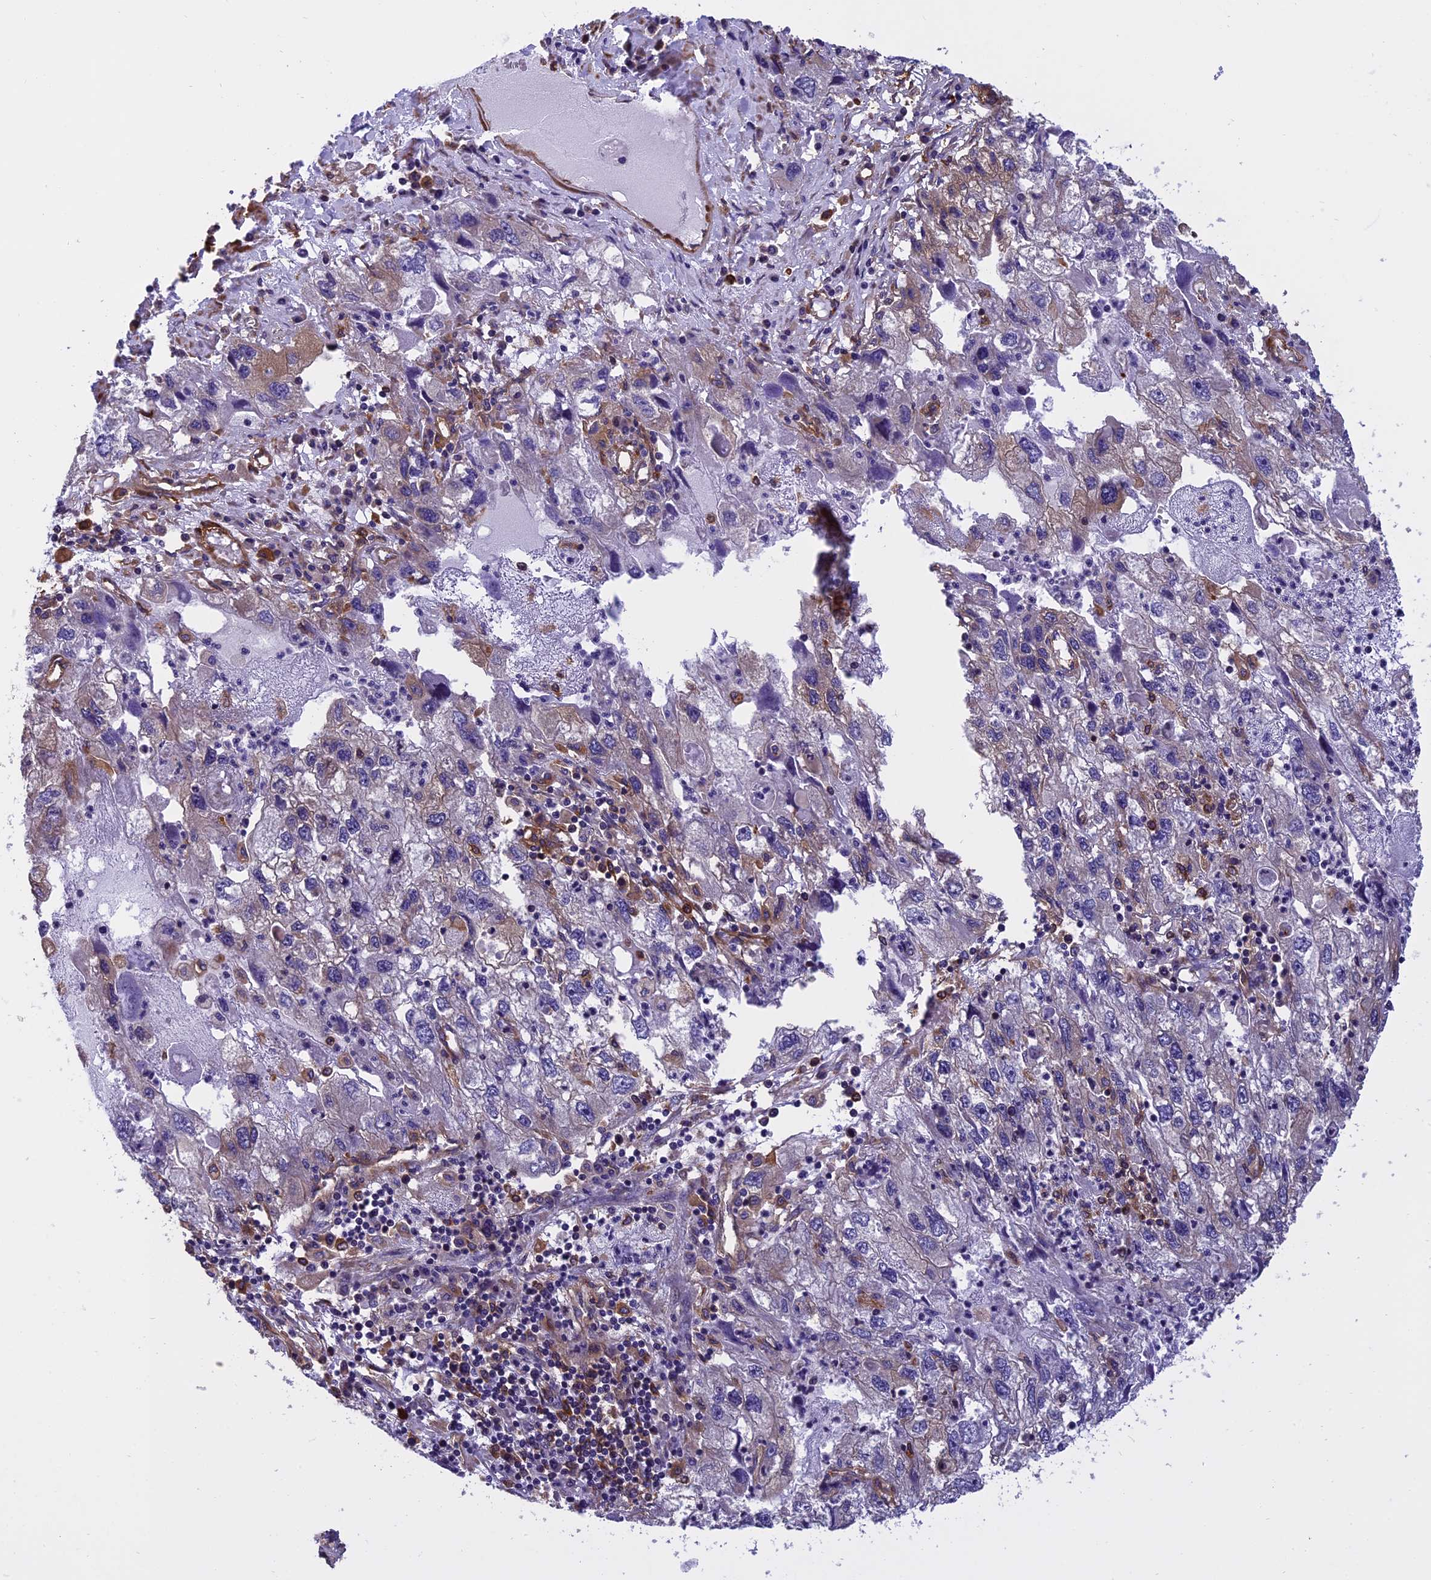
{"staining": {"intensity": "weak", "quantity": "<25%", "location": "cytoplasmic/membranous"}, "tissue": "endometrial cancer", "cell_type": "Tumor cells", "image_type": "cancer", "snomed": [{"axis": "morphology", "description": "Adenocarcinoma, NOS"}, {"axis": "topography", "description": "Endometrium"}], "caption": "DAB immunohistochemical staining of endometrial cancer (adenocarcinoma) reveals no significant expression in tumor cells.", "gene": "EHBP1L1", "patient": {"sex": "female", "age": 49}}